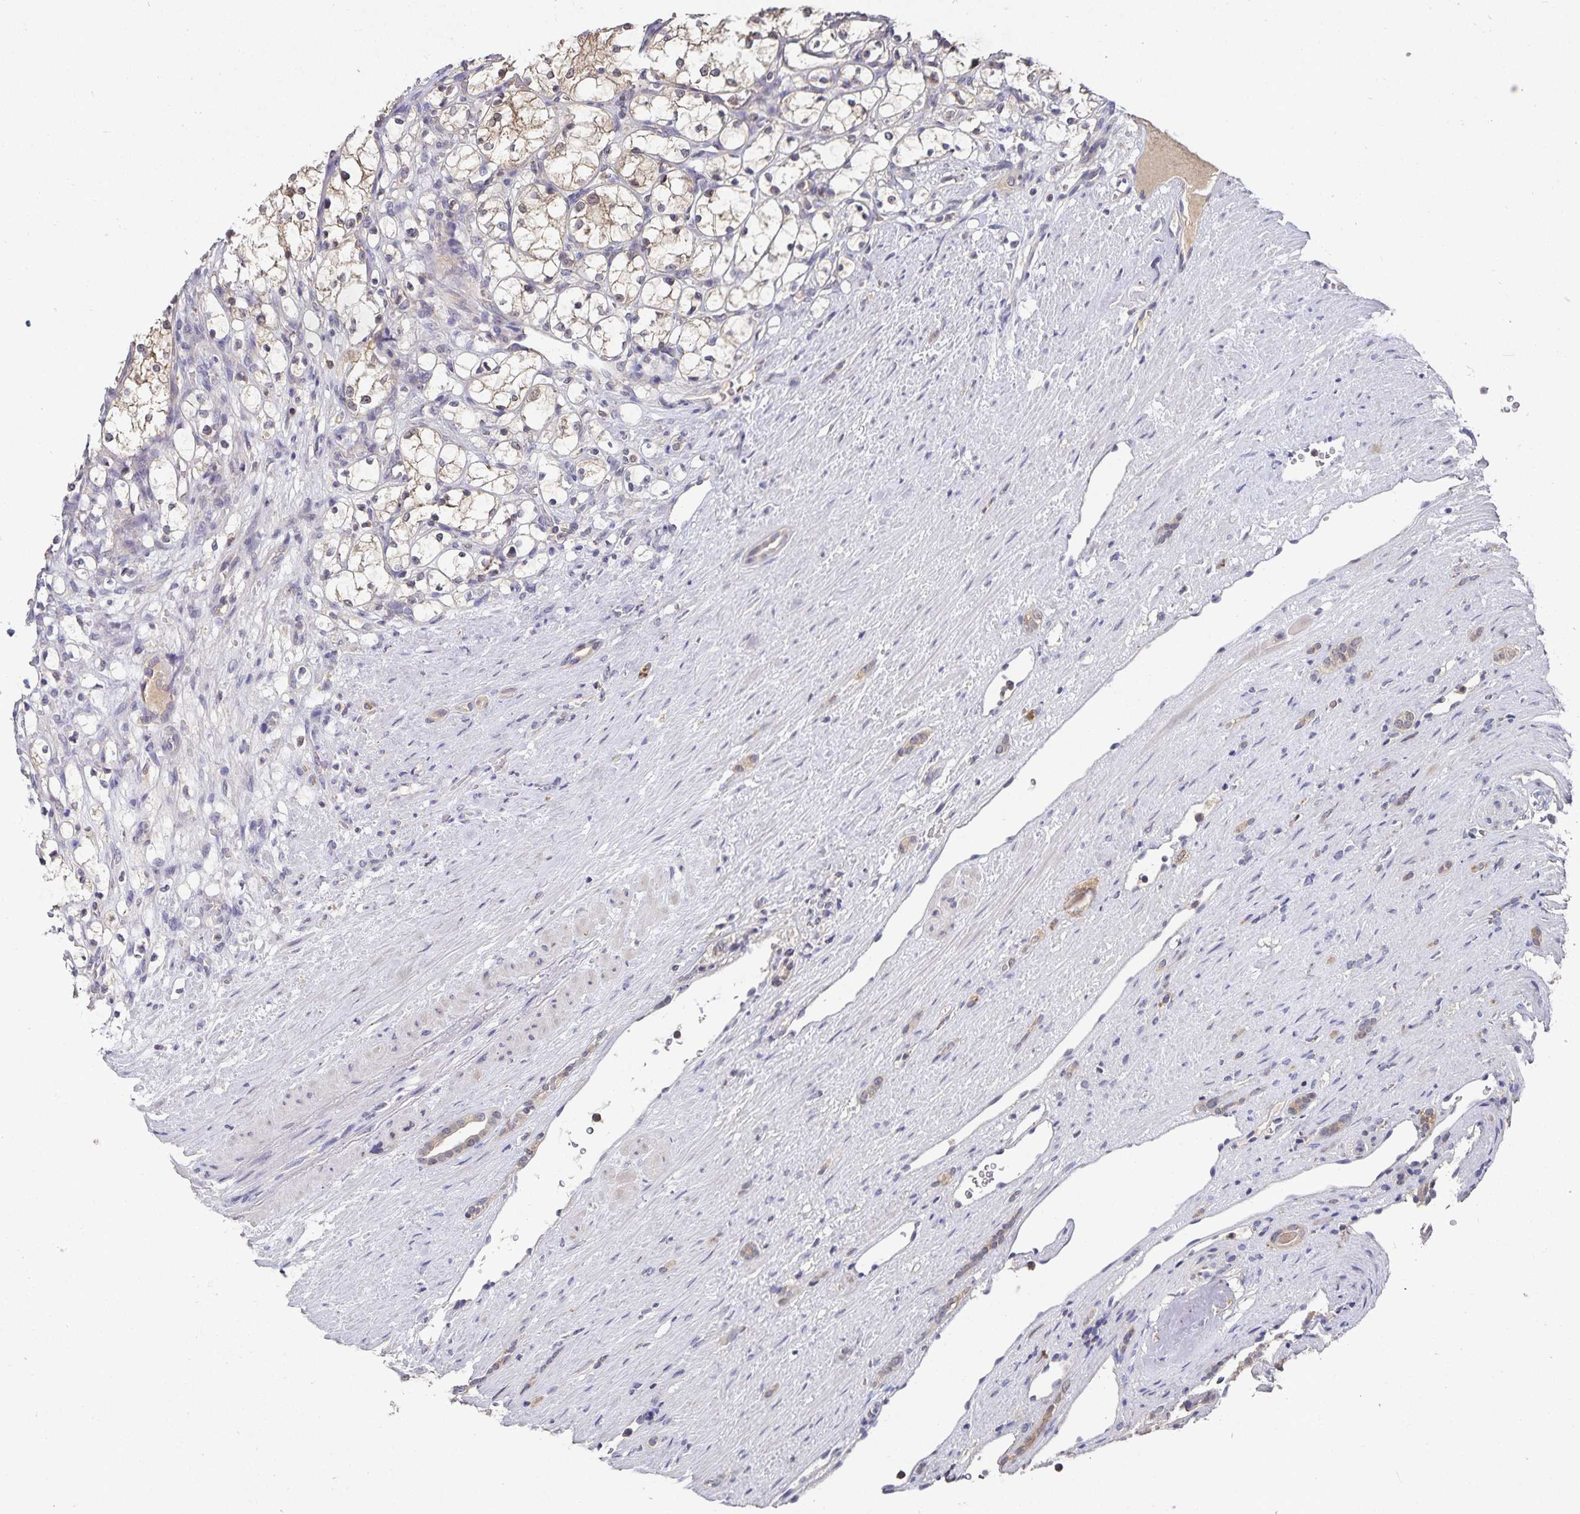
{"staining": {"intensity": "weak", "quantity": "<25%", "location": "cytoplasmic/membranous"}, "tissue": "renal cancer", "cell_type": "Tumor cells", "image_type": "cancer", "snomed": [{"axis": "morphology", "description": "Adenocarcinoma, NOS"}, {"axis": "topography", "description": "Kidney"}], "caption": "An immunohistochemistry (IHC) histopathology image of renal adenocarcinoma is shown. There is no staining in tumor cells of renal adenocarcinoma.", "gene": "HEPN1", "patient": {"sex": "female", "age": 69}}